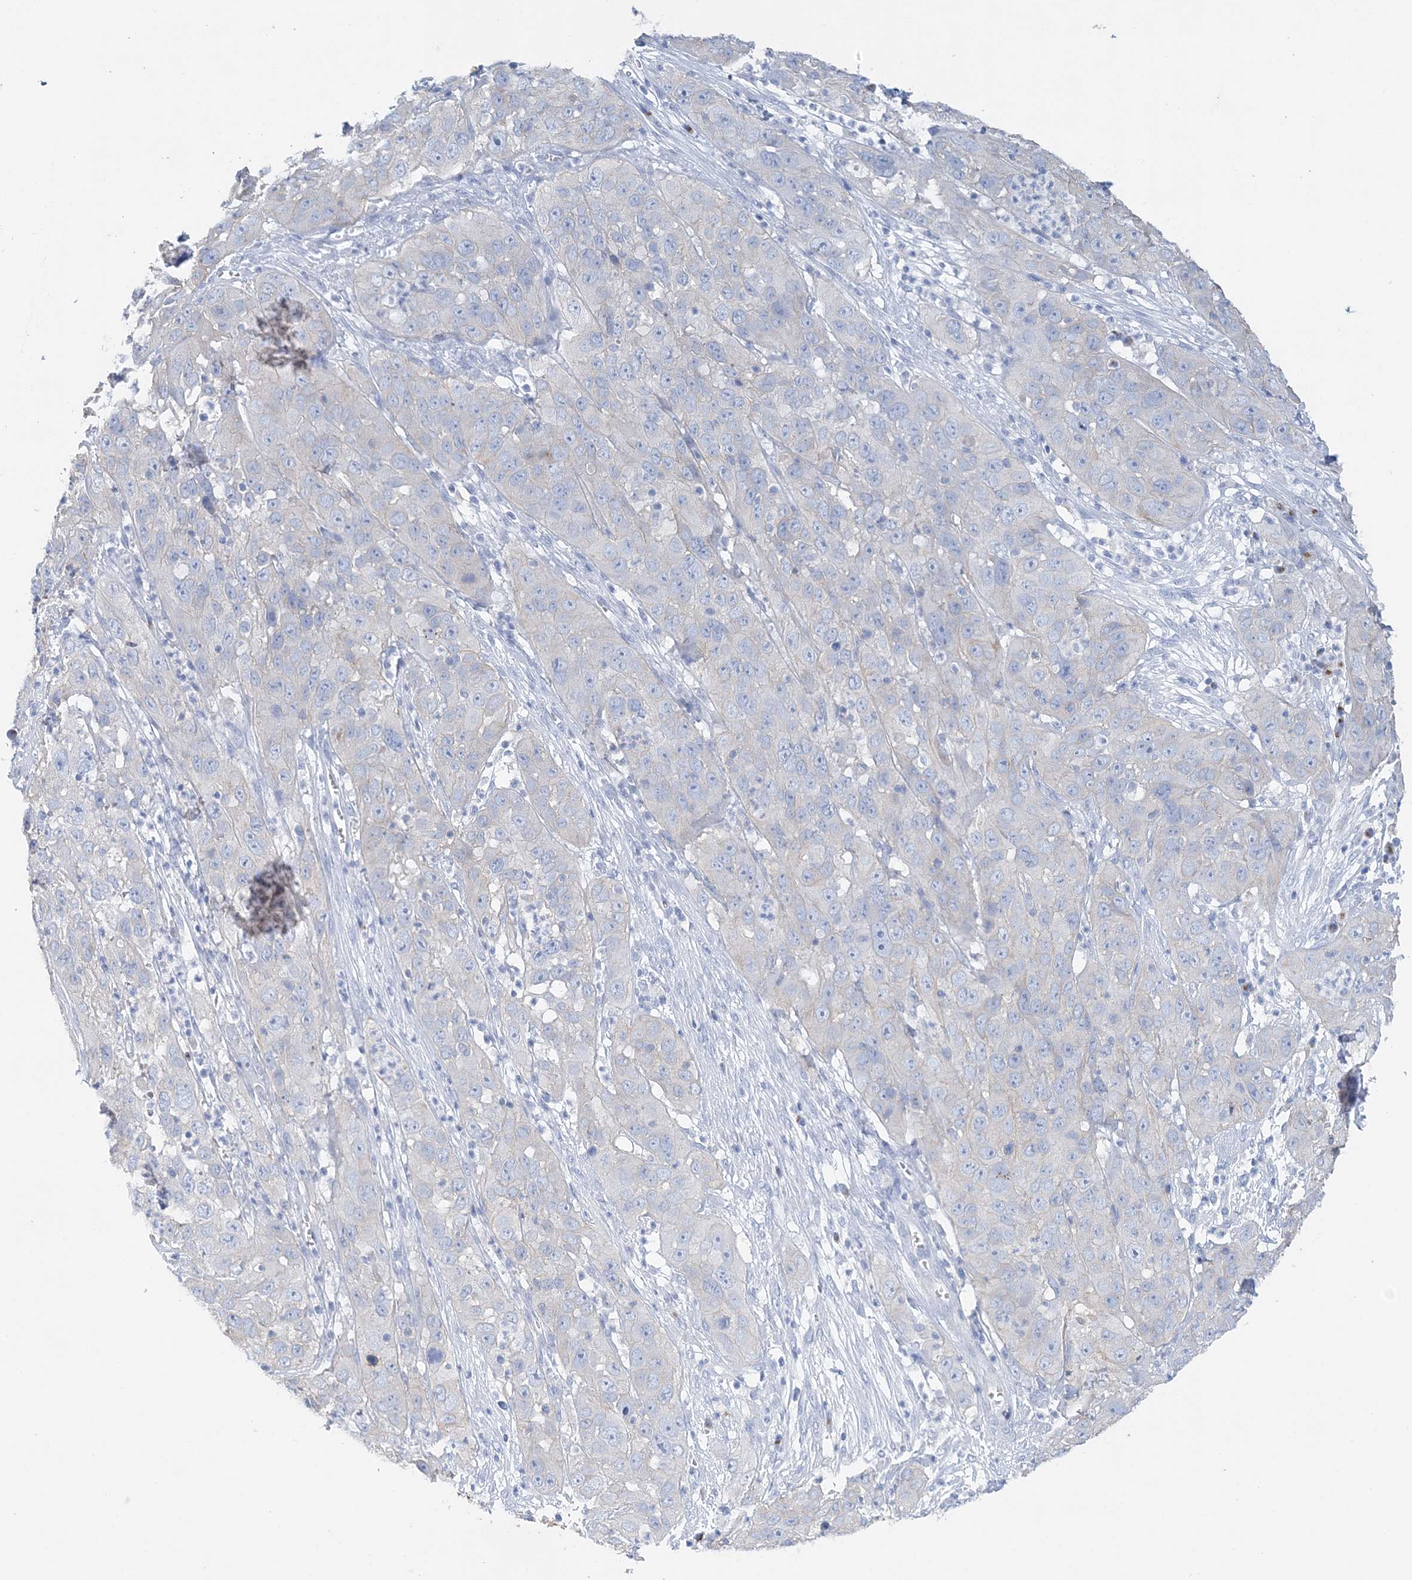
{"staining": {"intensity": "negative", "quantity": "none", "location": "none"}, "tissue": "cervical cancer", "cell_type": "Tumor cells", "image_type": "cancer", "snomed": [{"axis": "morphology", "description": "Squamous cell carcinoma, NOS"}, {"axis": "topography", "description": "Cervix"}], "caption": "IHC image of human cervical cancer stained for a protein (brown), which exhibits no staining in tumor cells.", "gene": "SLC5A6", "patient": {"sex": "female", "age": 32}}